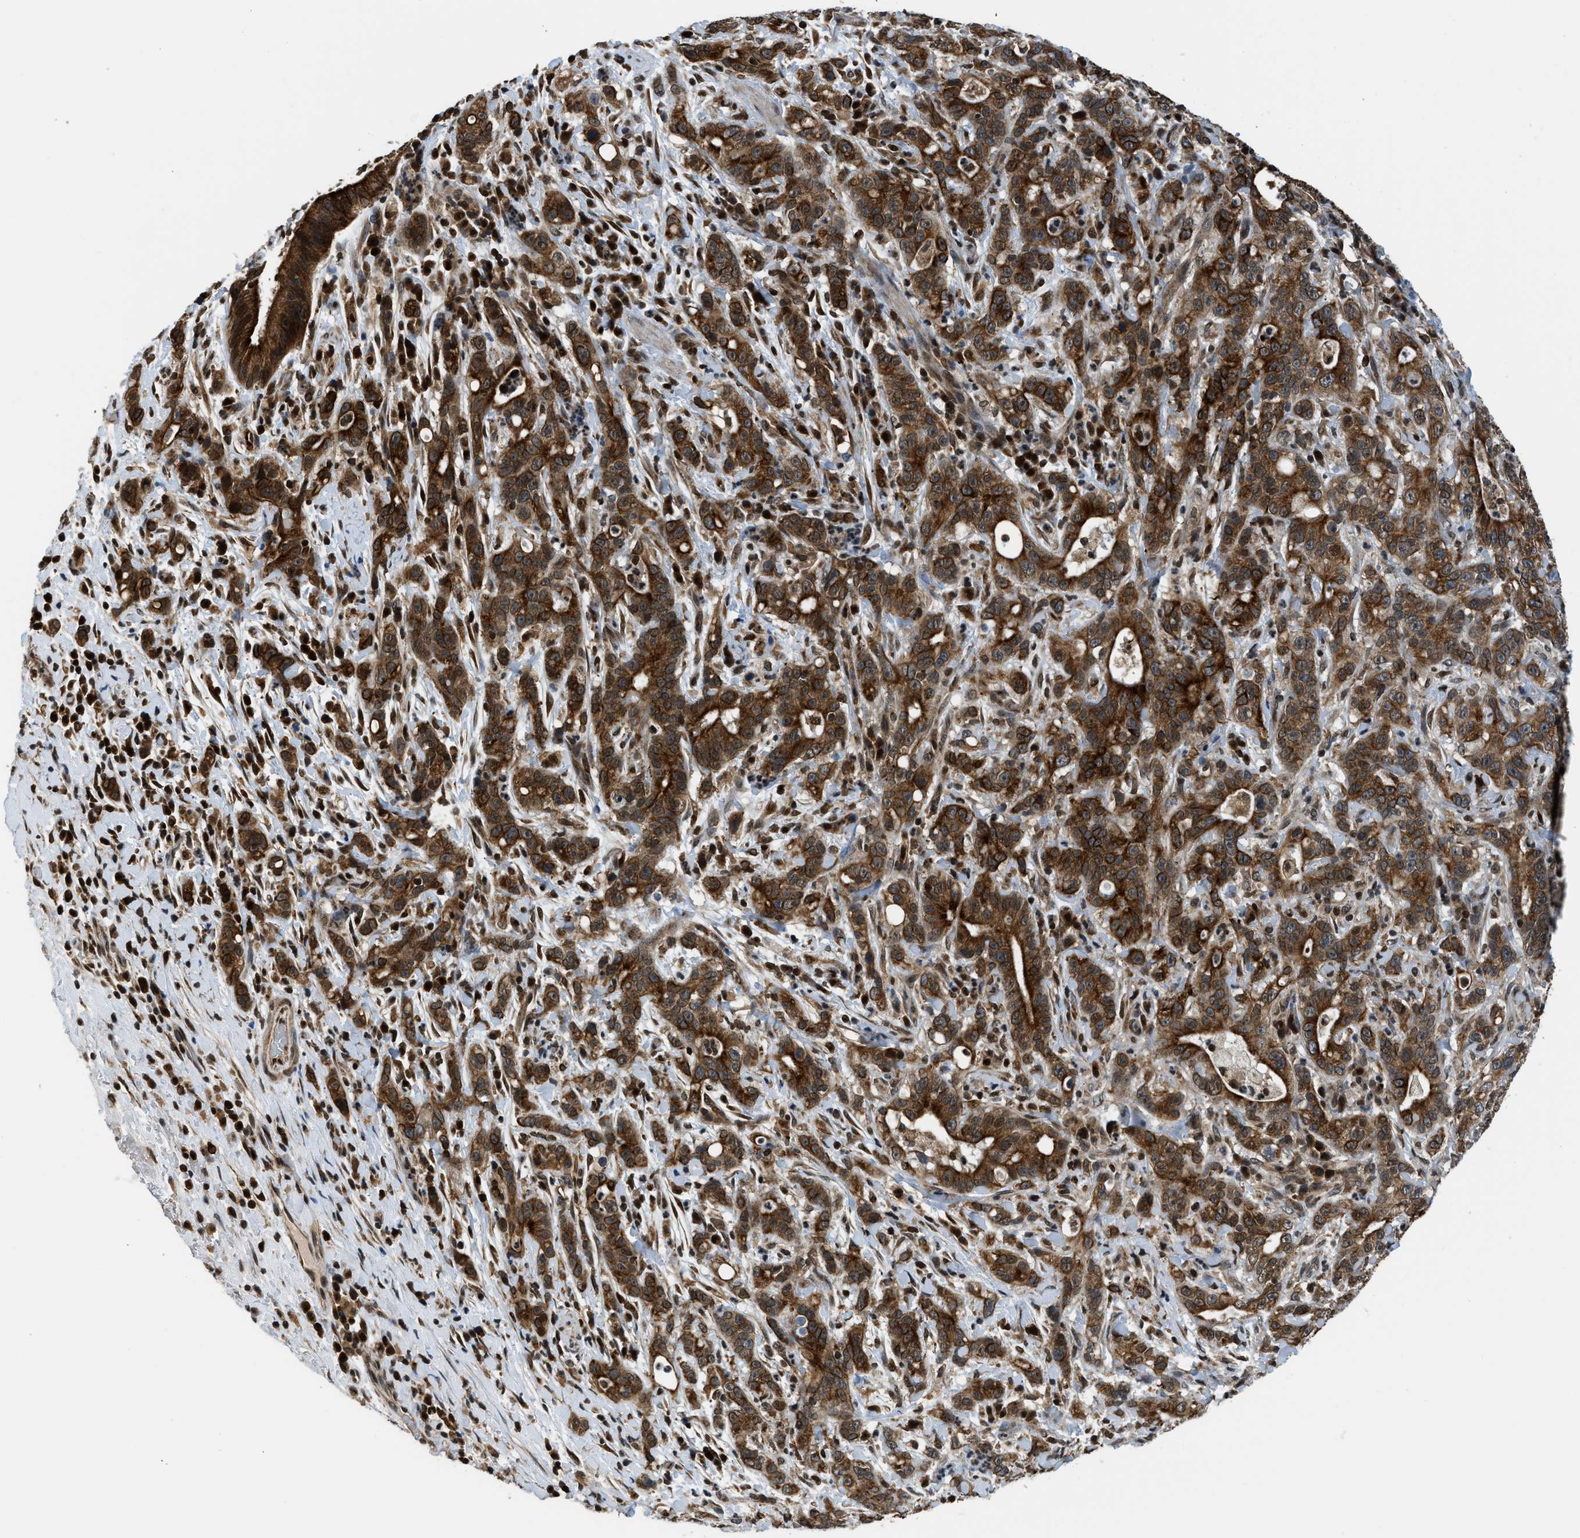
{"staining": {"intensity": "strong", "quantity": ">75%", "location": "cytoplasmic/membranous"}, "tissue": "liver cancer", "cell_type": "Tumor cells", "image_type": "cancer", "snomed": [{"axis": "morphology", "description": "Cholangiocarcinoma"}, {"axis": "topography", "description": "Liver"}], "caption": "Cholangiocarcinoma (liver) tissue shows strong cytoplasmic/membranous positivity in about >75% of tumor cells (DAB = brown stain, brightfield microscopy at high magnification).", "gene": "RETREG3", "patient": {"sex": "female", "age": 38}}